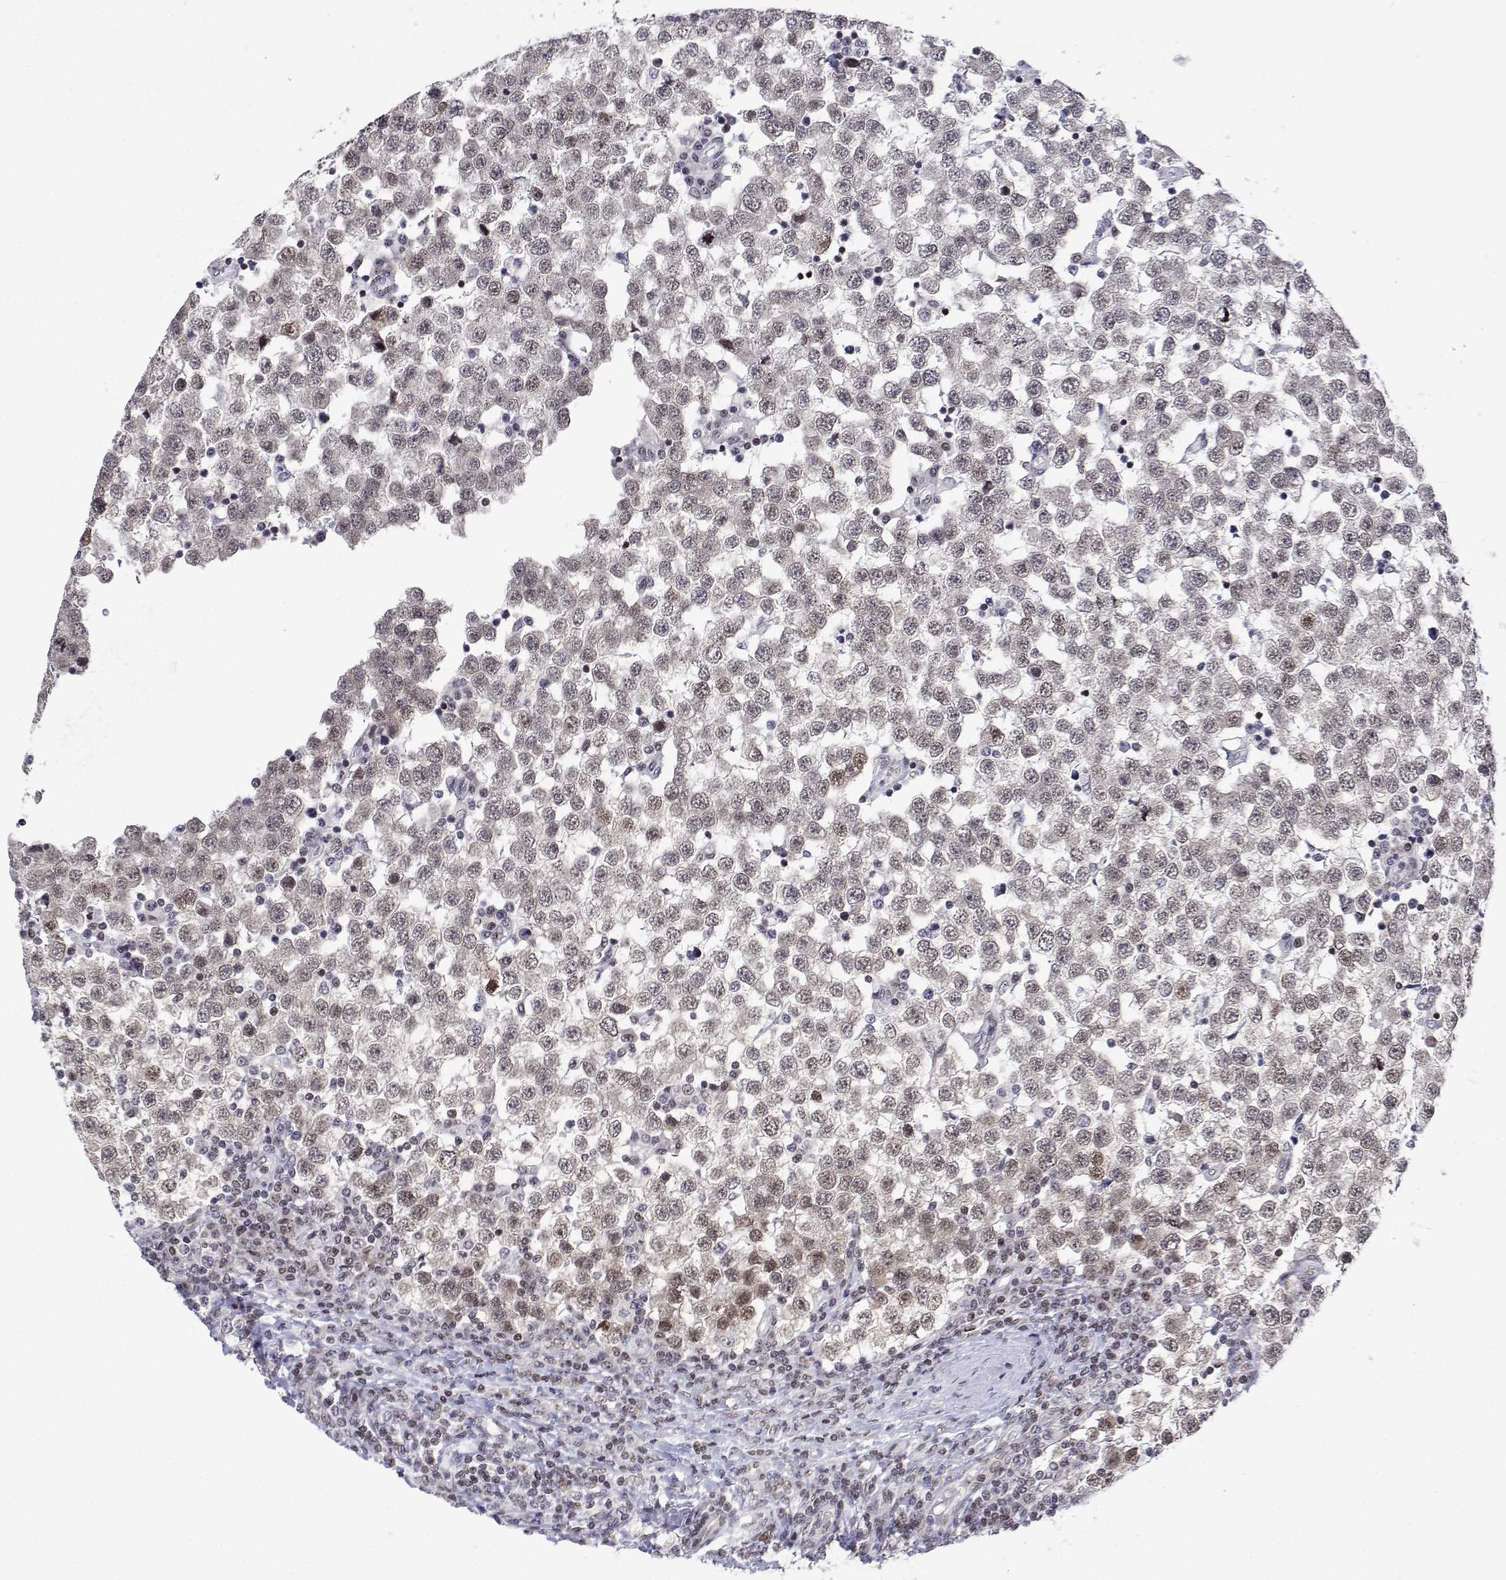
{"staining": {"intensity": "moderate", "quantity": "<25%", "location": "nuclear"}, "tissue": "testis cancer", "cell_type": "Tumor cells", "image_type": "cancer", "snomed": [{"axis": "morphology", "description": "Seminoma, NOS"}, {"axis": "topography", "description": "Testis"}], "caption": "A photomicrograph of seminoma (testis) stained for a protein exhibits moderate nuclear brown staining in tumor cells.", "gene": "XPC", "patient": {"sex": "male", "age": 34}}